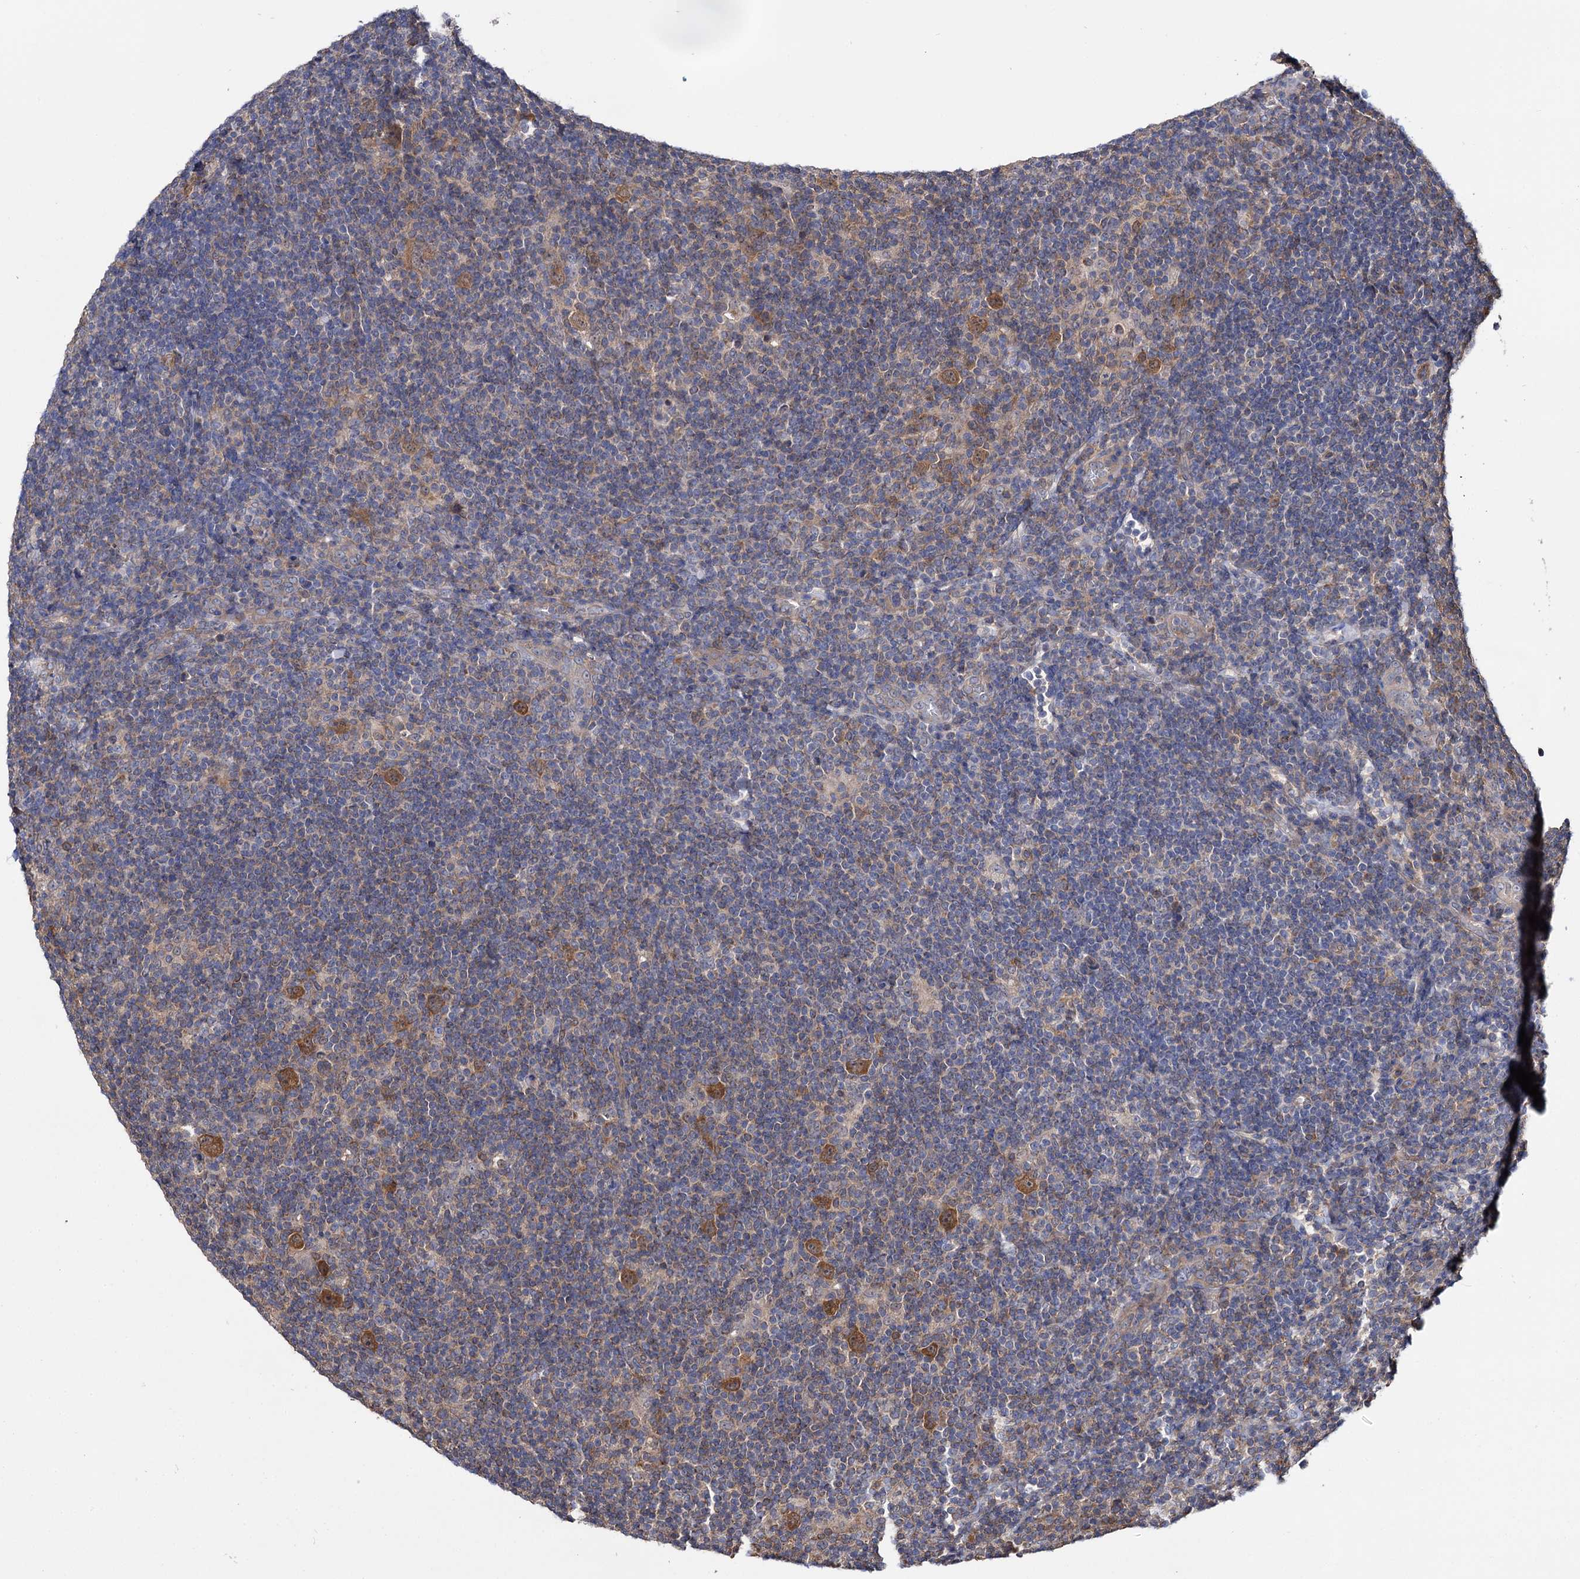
{"staining": {"intensity": "strong", "quantity": ">75%", "location": "cytoplasmic/membranous"}, "tissue": "lymphoma", "cell_type": "Tumor cells", "image_type": "cancer", "snomed": [{"axis": "morphology", "description": "Hodgkin's disease, NOS"}, {"axis": "topography", "description": "Lymph node"}], "caption": "Brown immunohistochemical staining in lymphoma shows strong cytoplasmic/membranous positivity in approximately >75% of tumor cells.", "gene": "IDI1", "patient": {"sex": "female", "age": 57}}